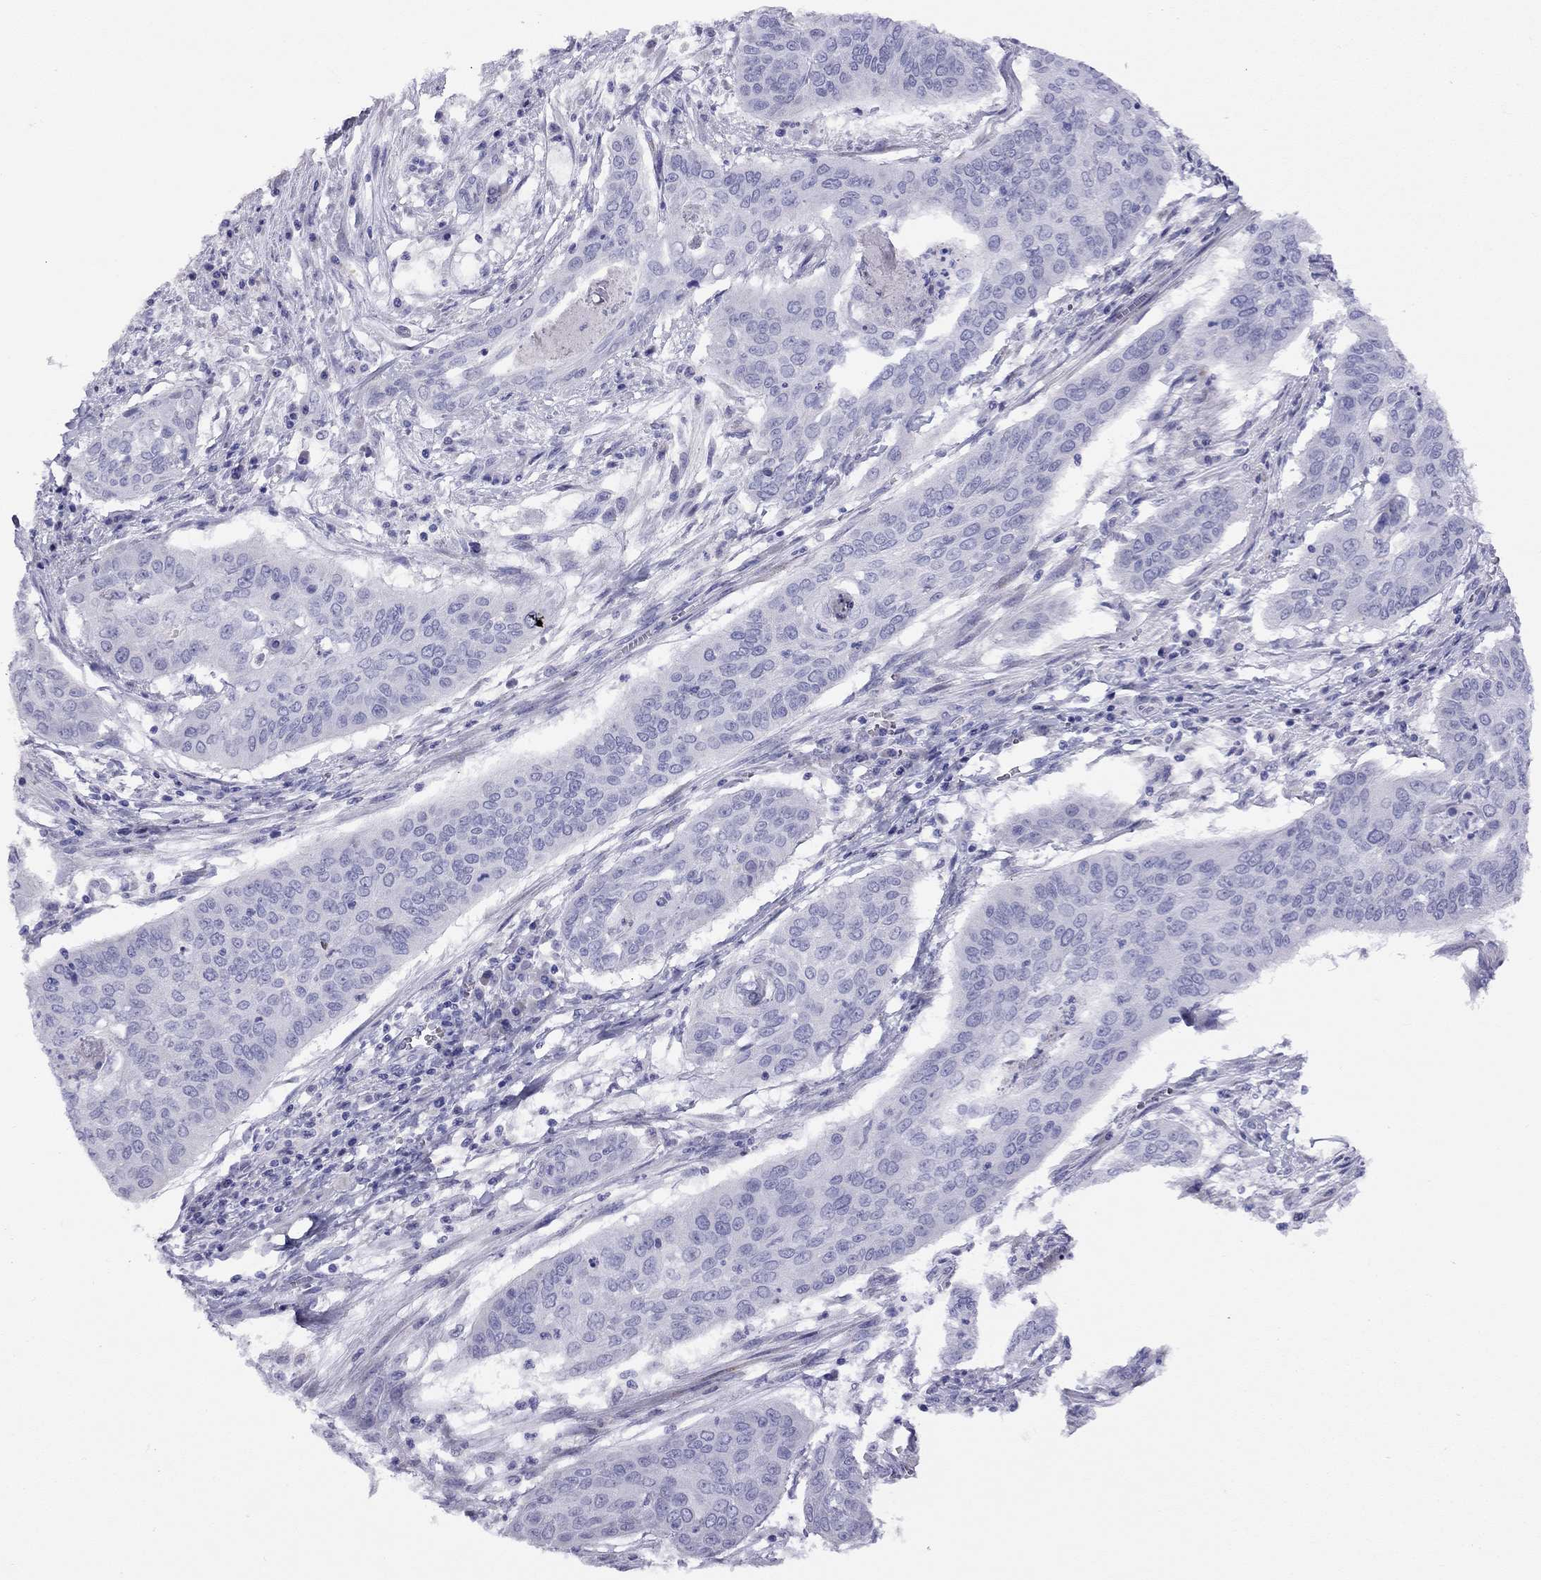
{"staining": {"intensity": "negative", "quantity": "none", "location": "none"}, "tissue": "cervical cancer", "cell_type": "Tumor cells", "image_type": "cancer", "snomed": [{"axis": "morphology", "description": "Squamous cell carcinoma, NOS"}, {"axis": "topography", "description": "Cervix"}], "caption": "A micrograph of human cervical cancer (squamous cell carcinoma) is negative for staining in tumor cells. The staining is performed using DAB (3,3'-diaminobenzidine) brown chromogen with nuclei counter-stained in using hematoxylin.", "gene": "CPNE4", "patient": {"sex": "female", "age": 39}}